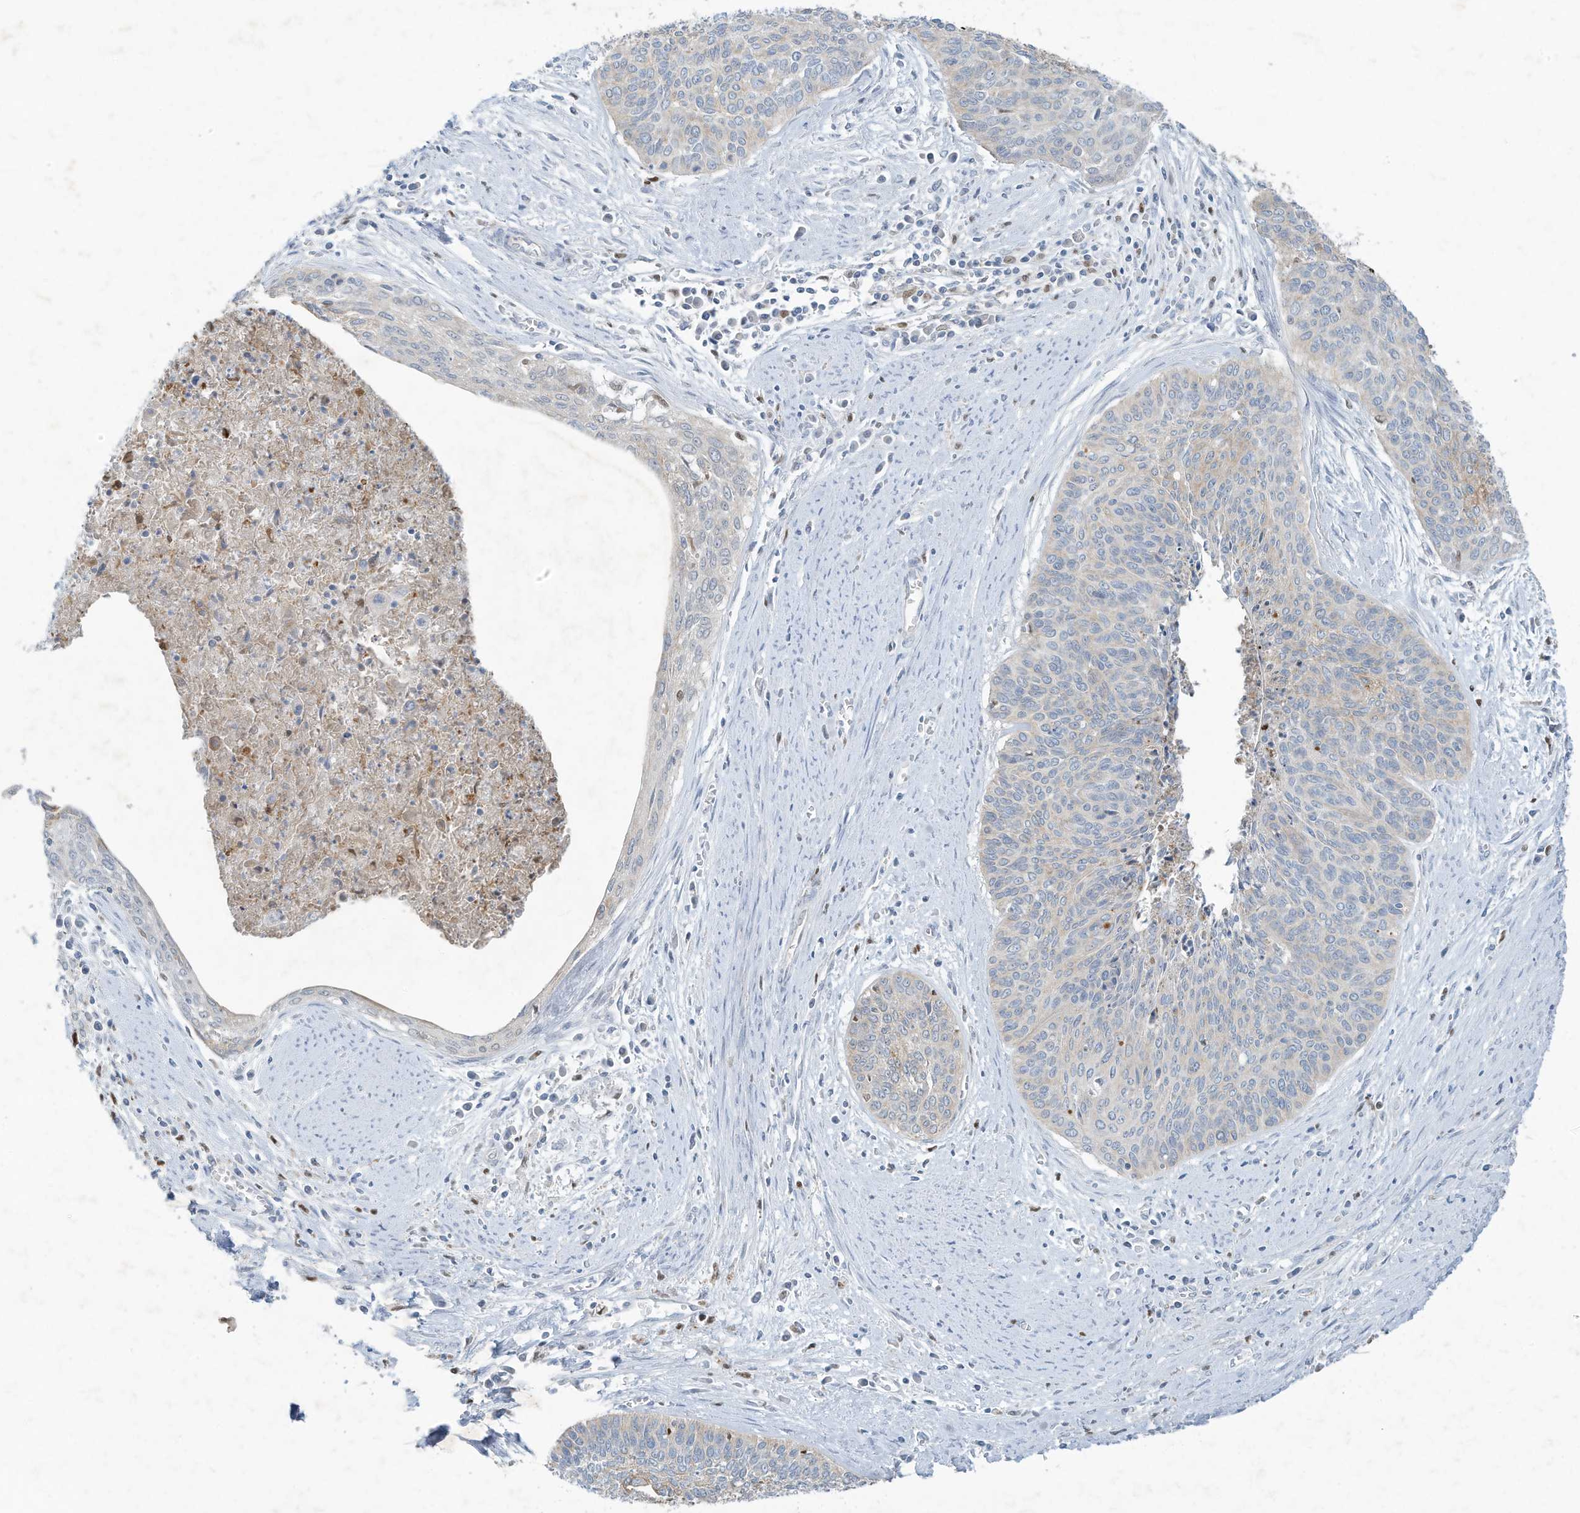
{"staining": {"intensity": "negative", "quantity": "none", "location": "none"}, "tissue": "cervical cancer", "cell_type": "Tumor cells", "image_type": "cancer", "snomed": [{"axis": "morphology", "description": "Squamous cell carcinoma, NOS"}, {"axis": "topography", "description": "Cervix"}], "caption": "There is no significant expression in tumor cells of cervical cancer. (Stains: DAB (3,3'-diaminobenzidine) IHC with hematoxylin counter stain, Microscopy: brightfield microscopy at high magnification).", "gene": "TUBE1", "patient": {"sex": "female", "age": 55}}